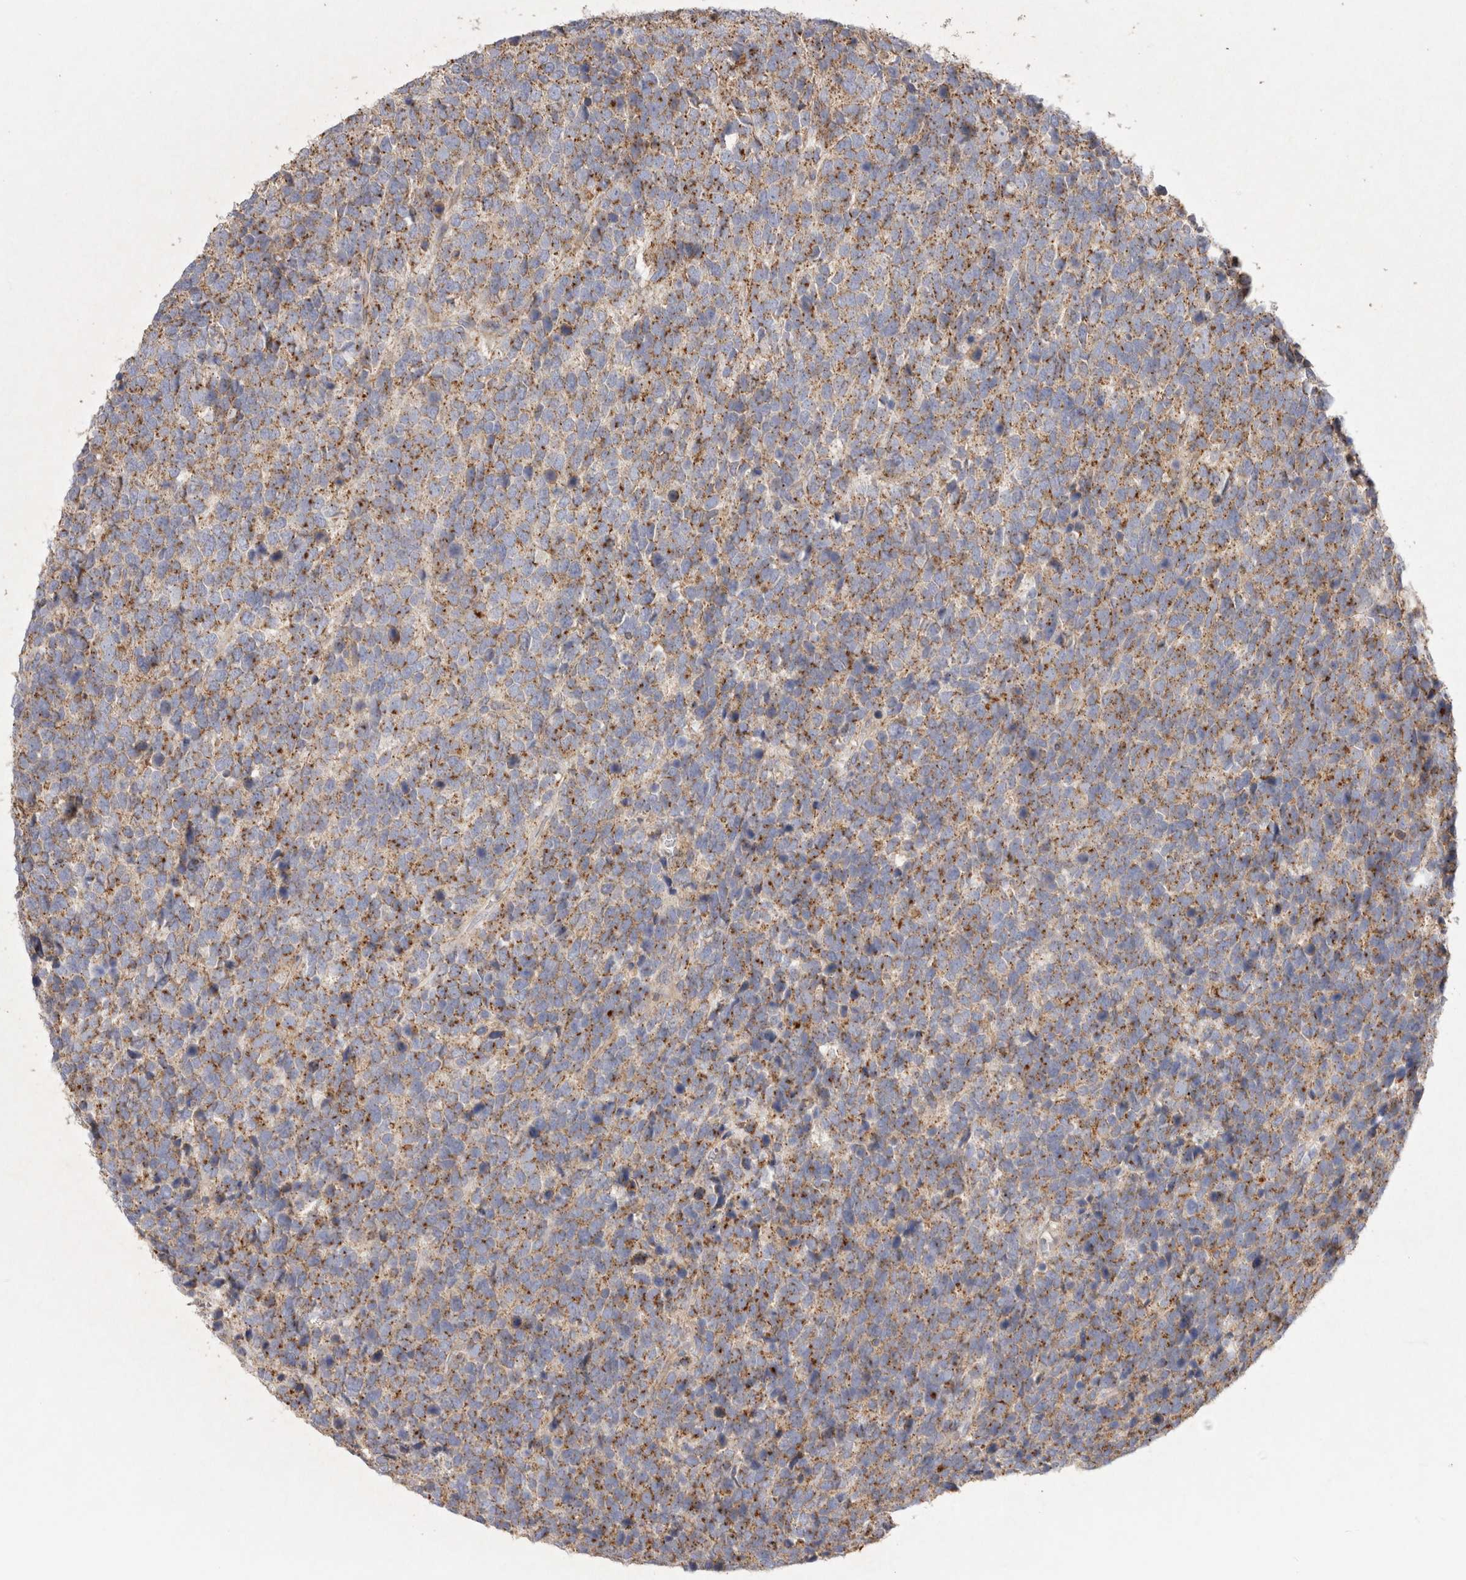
{"staining": {"intensity": "weak", "quantity": ">75%", "location": "cytoplasmic/membranous"}, "tissue": "urothelial cancer", "cell_type": "Tumor cells", "image_type": "cancer", "snomed": [{"axis": "morphology", "description": "Urothelial carcinoma, High grade"}, {"axis": "topography", "description": "Urinary bladder"}], "caption": "About >75% of tumor cells in urothelial carcinoma (high-grade) reveal weak cytoplasmic/membranous protein expression as visualized by brown immunohistochemical staining.", "gene": "CHMP6", "patient": {"sex": "female", "age": 82}}